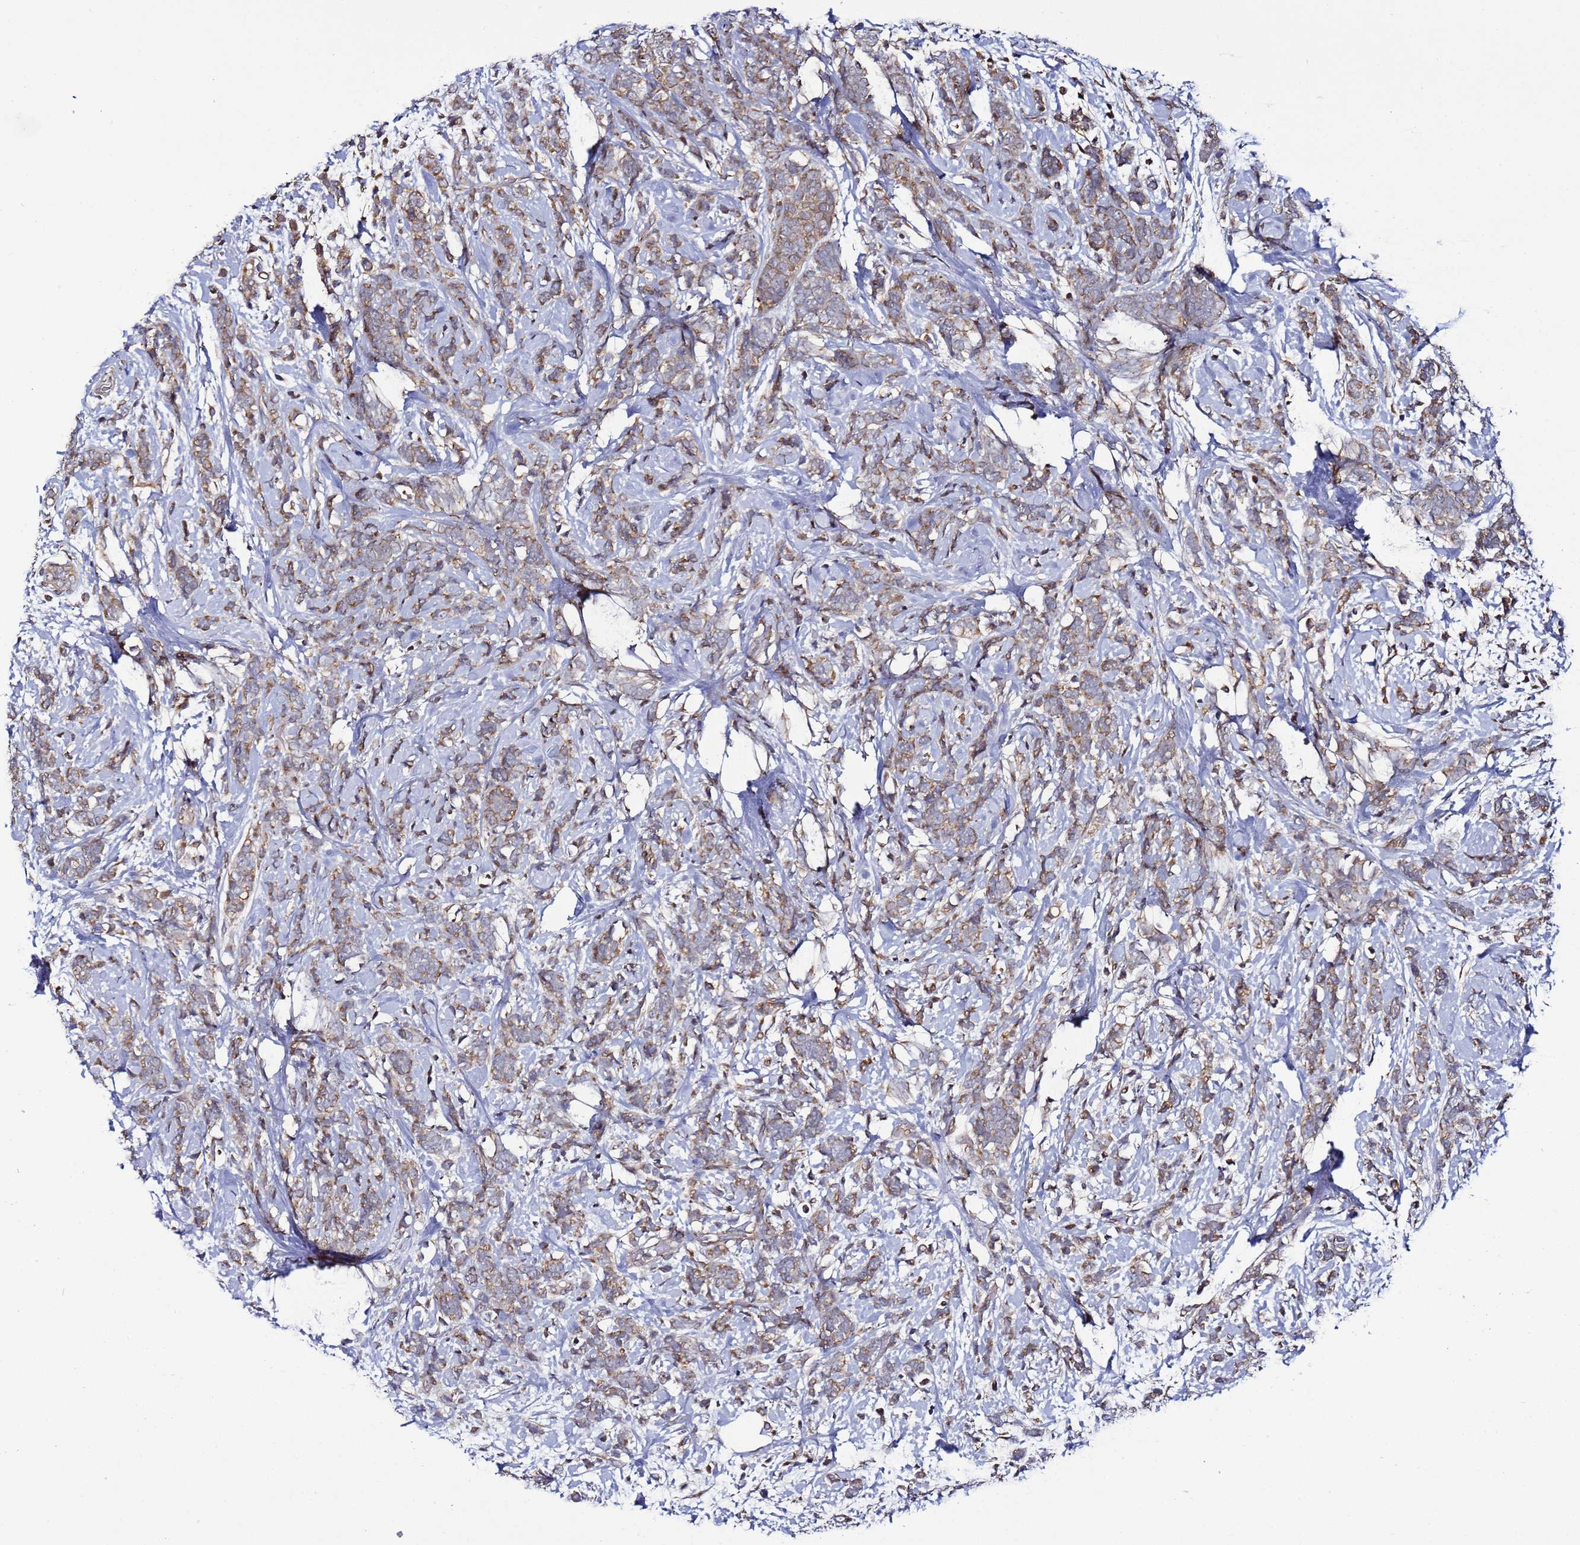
{"staining": {"intensity": "weak", "quantity": ">75%", "location": "cytoplasmic/membranous"}, "tissue": "breast cancer", "cell_type": "Tumor cells", "image_type": "cancer", "snomed": [{"axis": "morphology", "description": "Lobular carcinoma"}, {"axis": "topography", "description": "Breast"}], "caption": "Breast lobular carcinoma stained with a brown dye reveals weak cytoplasmic/membranous positive staining in approximately >75% of tumor cells.", "gene": "TMEM176B", "patient": {"sex": "female", "age": 58}}